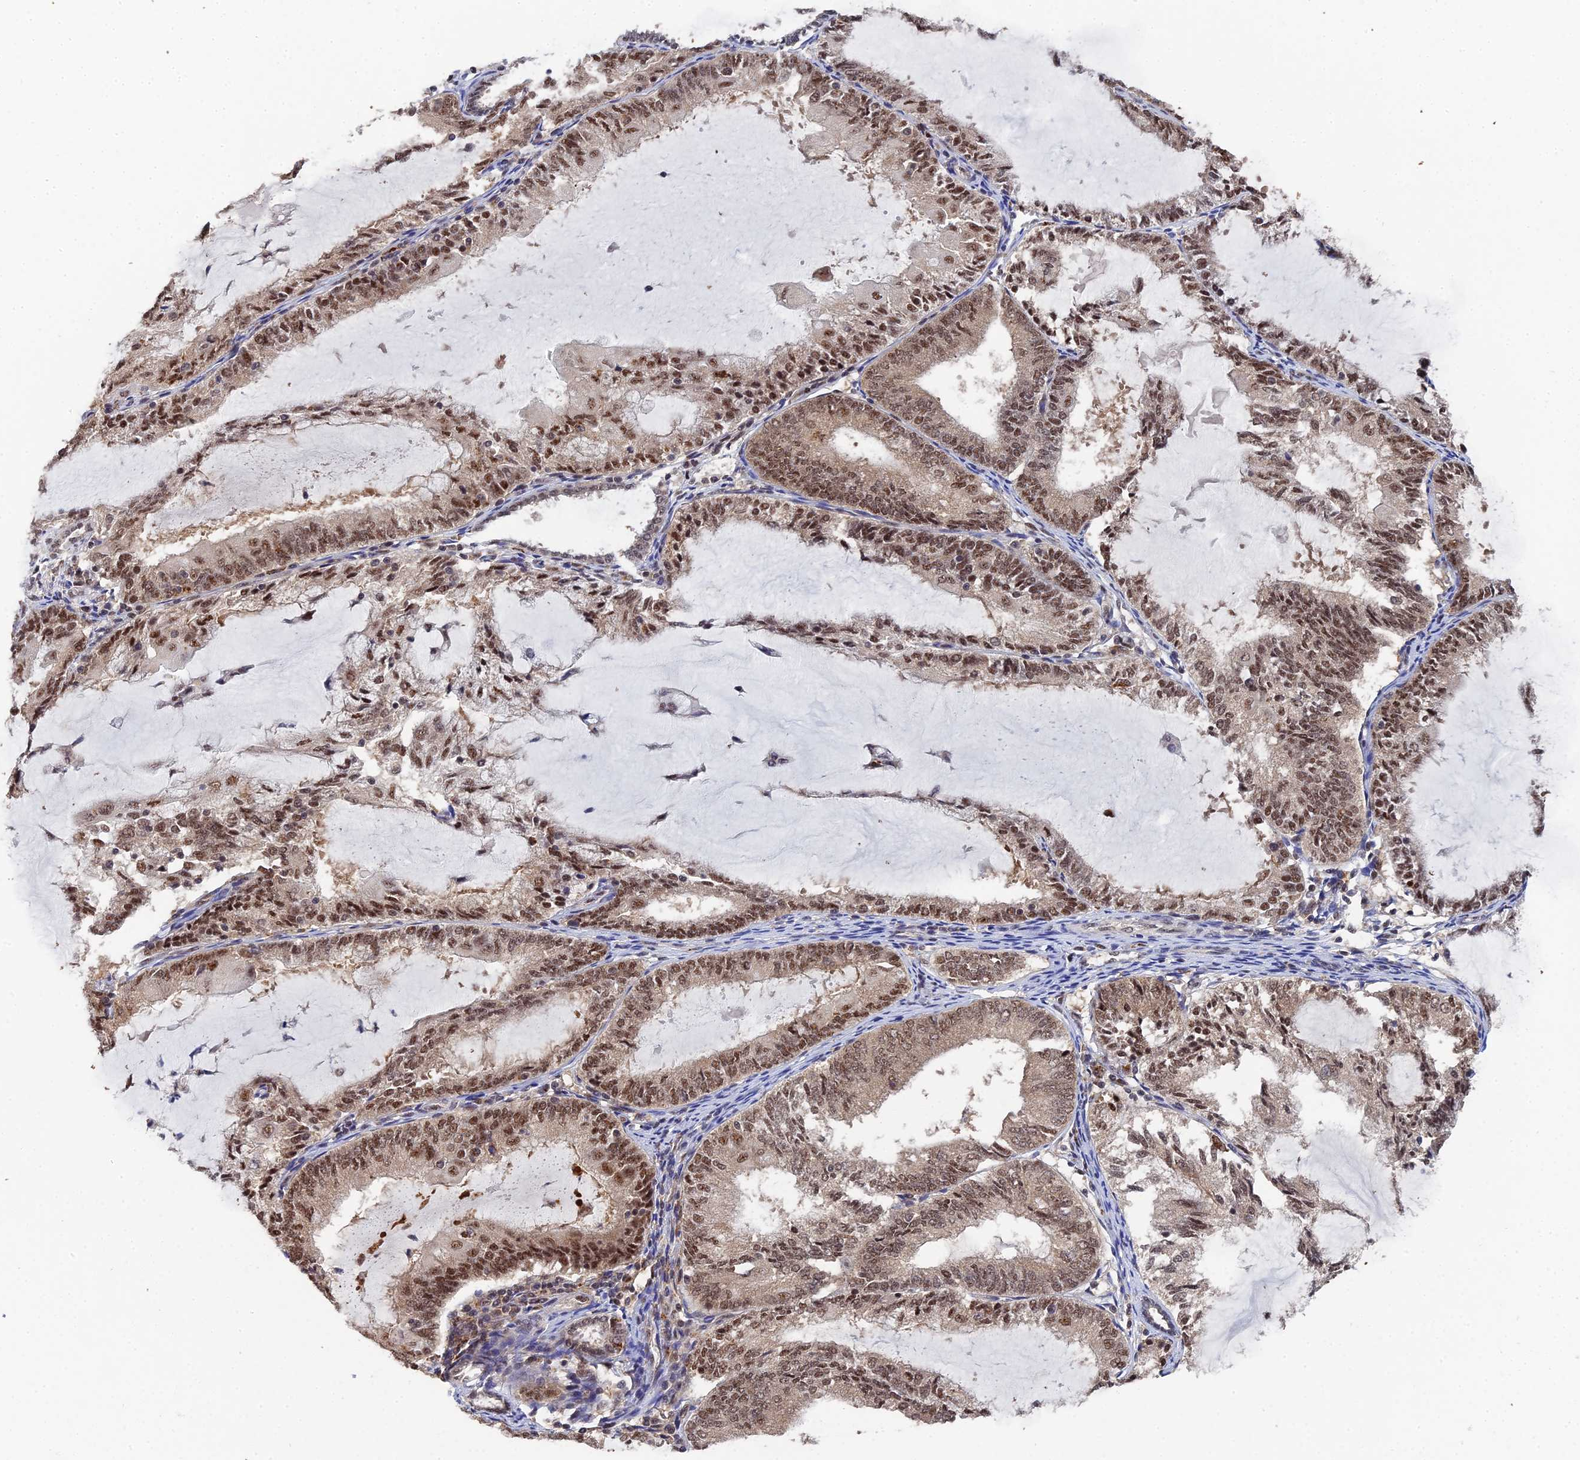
{"staining": {"intensity": "strong", "quantity": ">75%", "location": "nuclear"}, "tissue": "endometrial cancer", "cell_type": "Tumor cells", "image_type": "cancer", "snomed": [{"axis": "morphology", "description": "Adenocarcinoma, NOS"}, {"axis": "topography", "description": "Endometrium"}], "caption": "The image exhibits immunohistochemical staining of endometrial adenocarcinoma. There is strong nuclear expression is identified in about >75% of tumor cells.", "gene": "MAGOHB", "patient": {"sex": "female", "age": 81}}